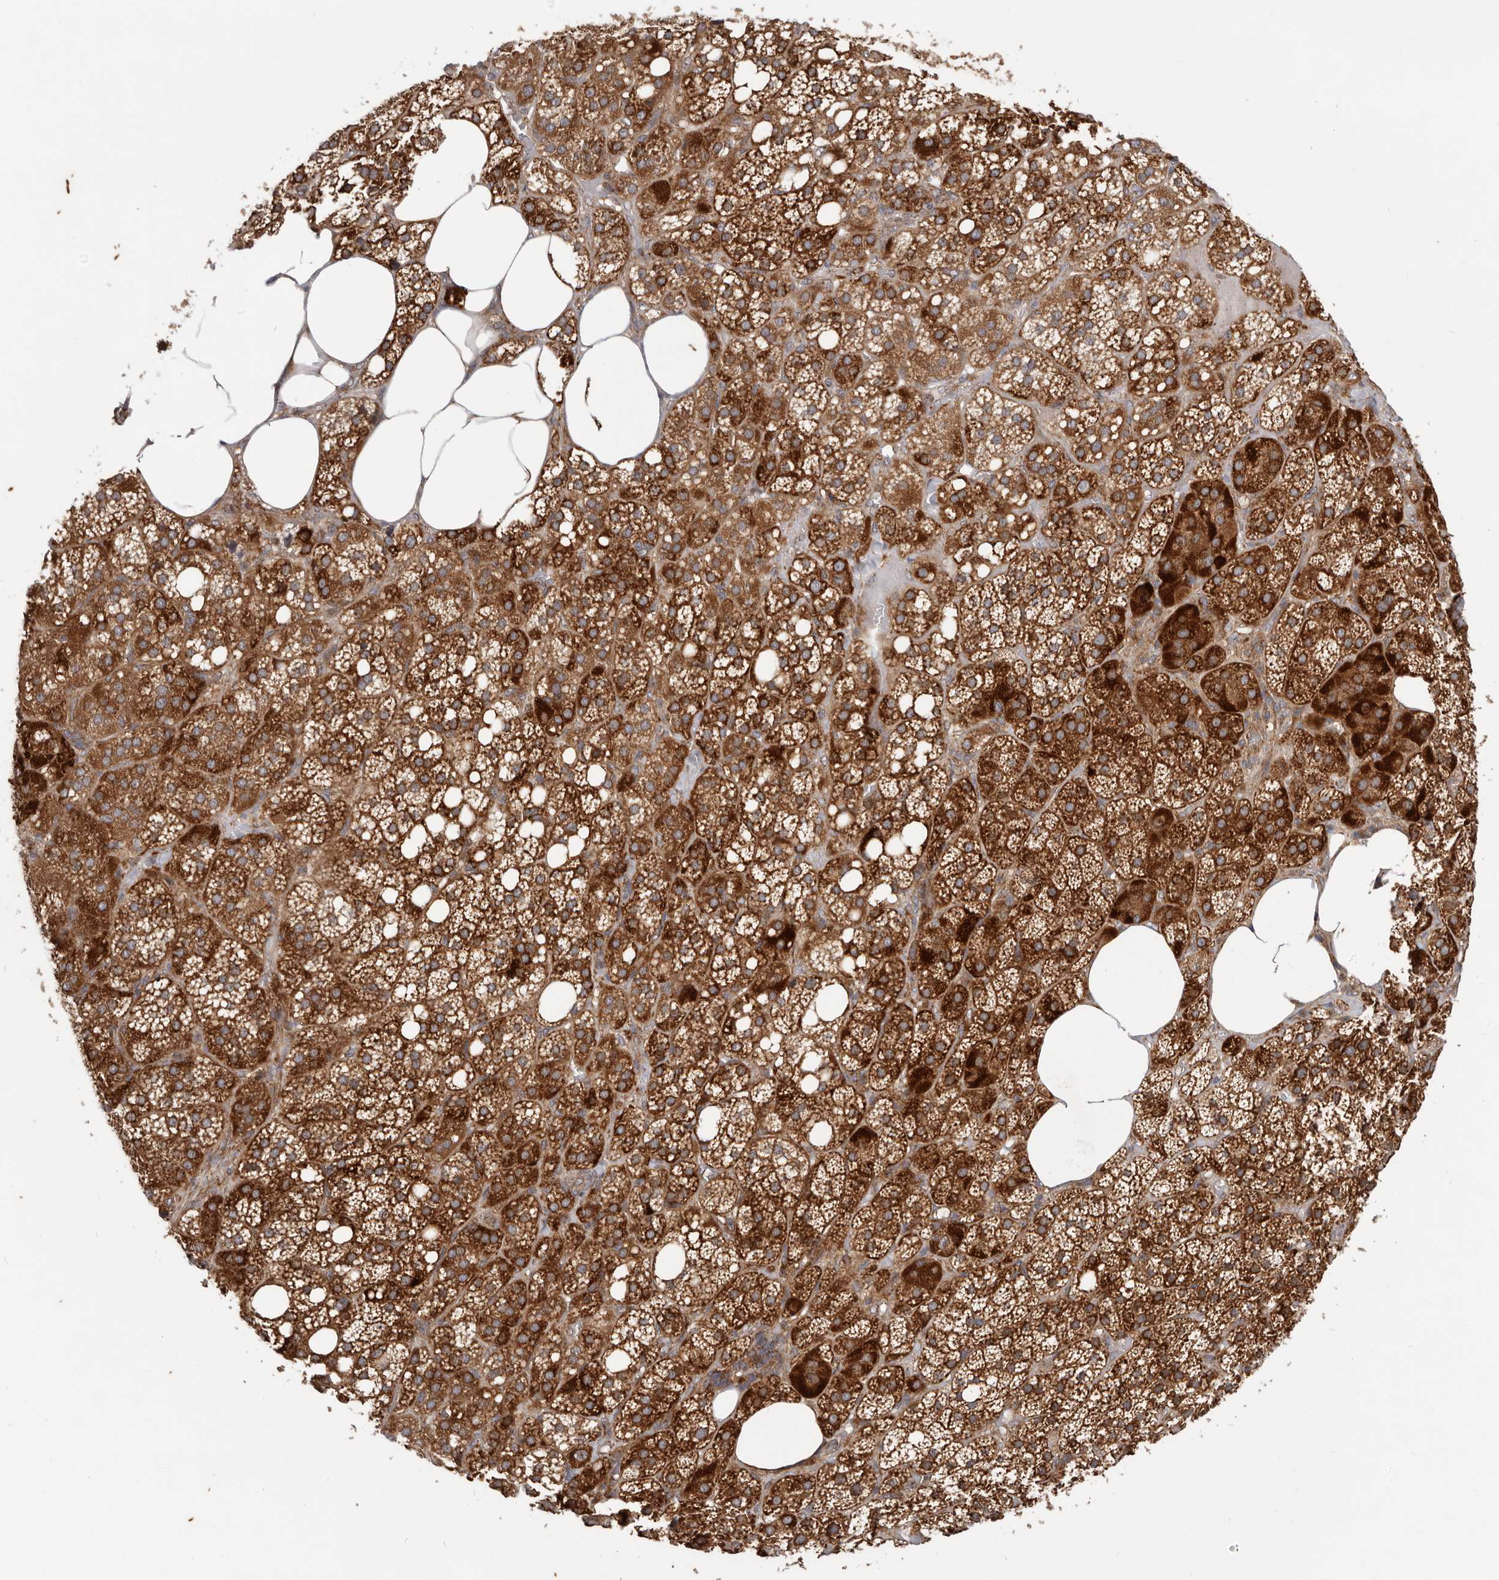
{"staining": {"intensity": "strong", "quantity": ">75%", "location": "cytoplasmic/membranous"}, "tissue": "adrenal gland", "cell_type": "Glandular cells", "image_type": "normal", "snomed": [{"axis": "morphology", "description": "Normal tissue, NOS"}, {"axis": "topography", "description": "Adrenal gland"}], "caption": "This image reveals immunohistochemistry staining of unremarkable human adrenal gland, with high strong cytoplasmic/membranous staining in approximately >75% of glandular cells.", "gene": "MRPS10", "patient": {"sex": "female", "age": 59}}